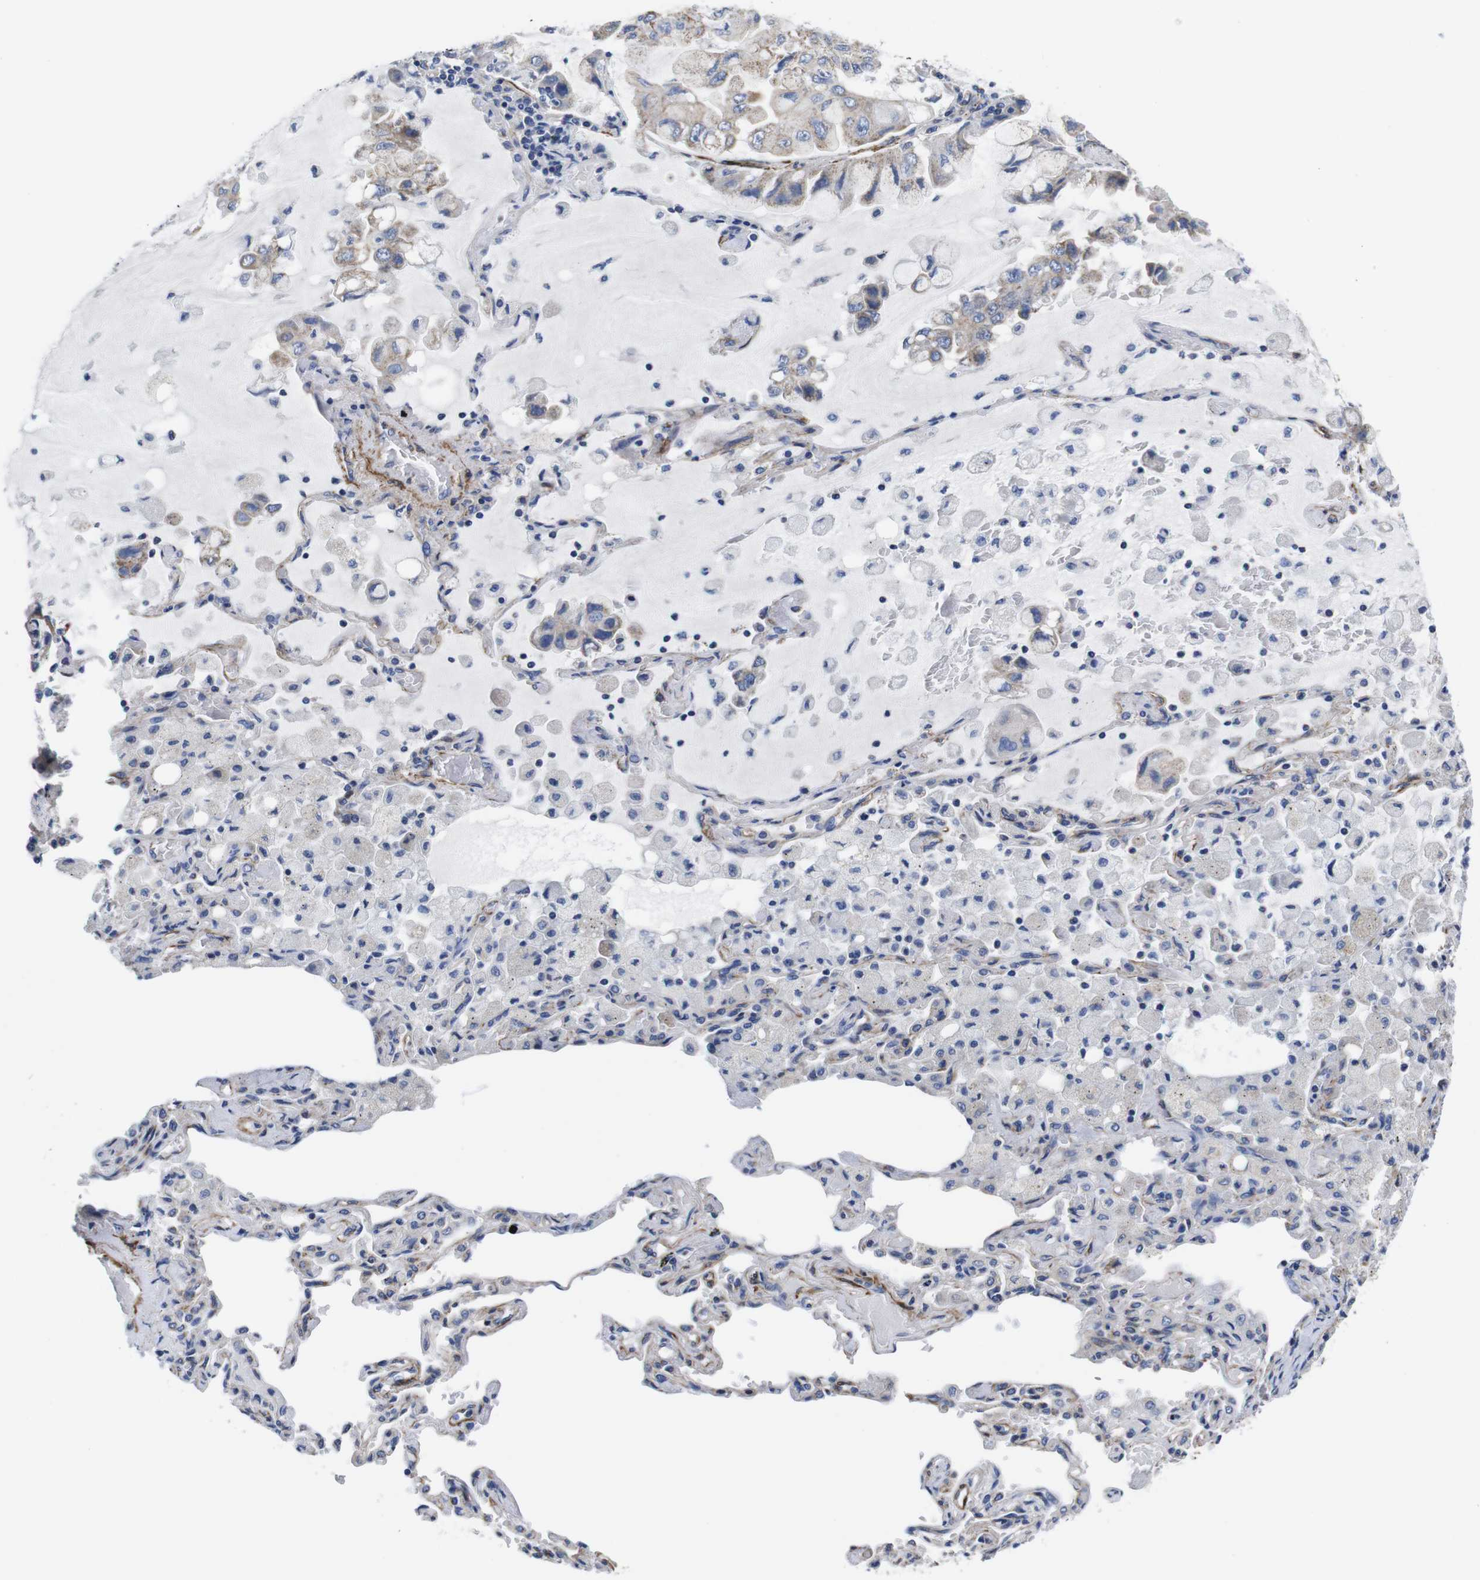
{"staining": {"intensity": "weak", "quantity": "25%-75%", "location": "cytoplasmic/membranous"}, "tissue": "lung cancer", "cell_type": "Tumor cells", "image_type": "cancer", "snomed": [{"axis": "morphology", "description": "Adenocarcinoma, NOS"}, {"axis": "topography", "description": "Lung"}], "caption": "This is an image of IHC staining of lung cancer, which shows weak positivity in the cytoplasmic/membranous of tumor cells.", "gene": "WNT10A", "patient": {"sex": "male", "age": 64}}